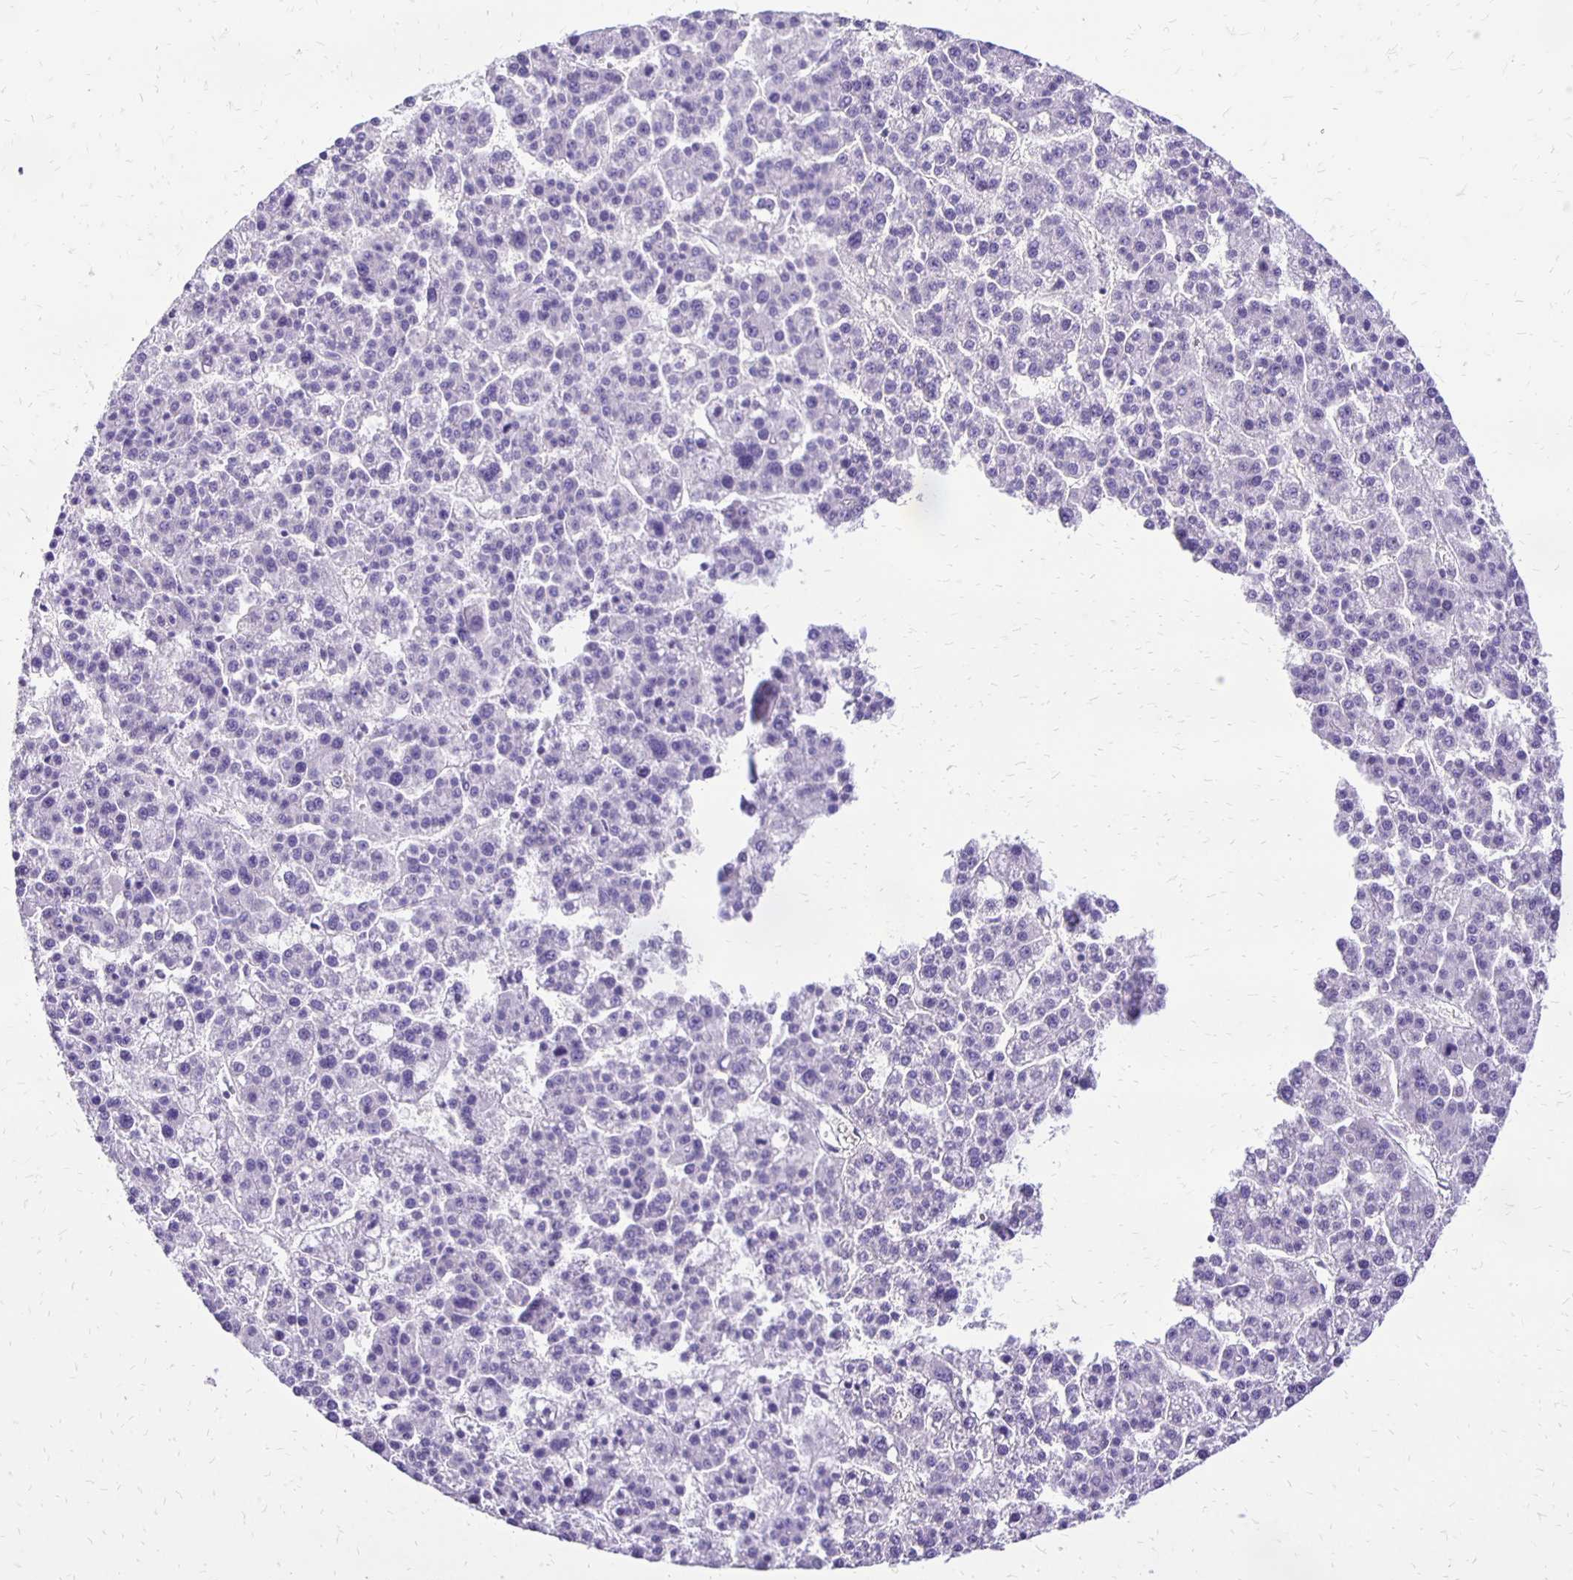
{"staining": {"intensity": "negative", "quantity": "none", "location": "none"}, "tissue": "liver cancer", "cell_type": "Tumor cells", "image_type": "cancer", "snomed": [{"axis": "morphology", "description": "Carcinoma, Hepatocellular, NOS"}, {"axis": "topography", "description": "Liver"}], "caption": "Histopathology image shows no protein positivity in tumor cells of liver cancer (hepatocellular carcinoma) tissue.", "gene": "ANKRD45", "patient": {"sex": "female", "age": 58}}